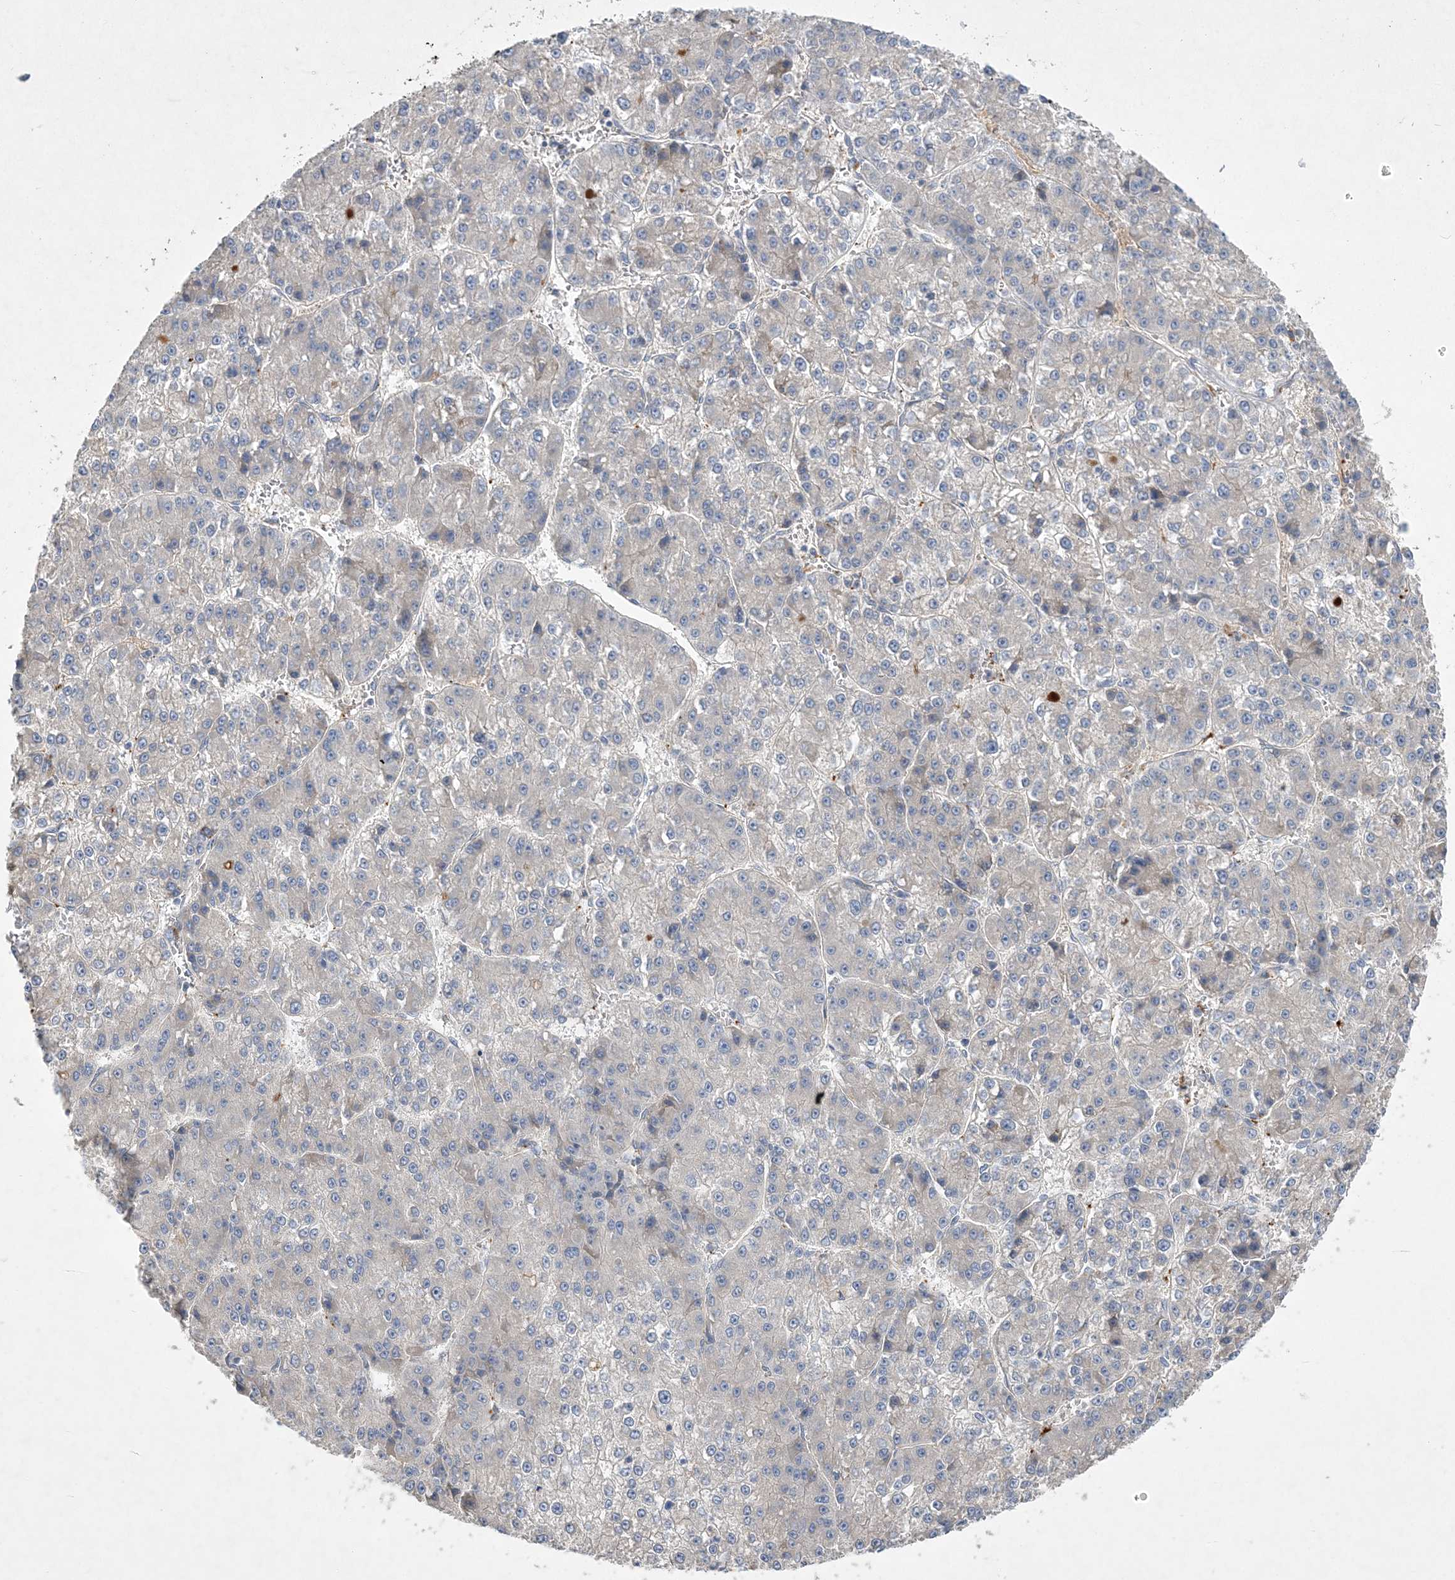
{"staining": {"intensity": "negative", "quantity": "none", "location": "none"}, "tissue": "liver cancer", "cell_type": "Tumor cells", "image_type": "cancer", "snomed": [{"axis": "morphology", "description": "Carcinoma, Hepatocellular, NOS"}, {"axis": "topography", "description": "Liver"}], "caption": "A micrograph of liver hepatocellular carcinoma stained for a protein displays no brown staining in tumor cells.", "gene": "ADCK2", "patient": {"sex": "female", "age": 73}}